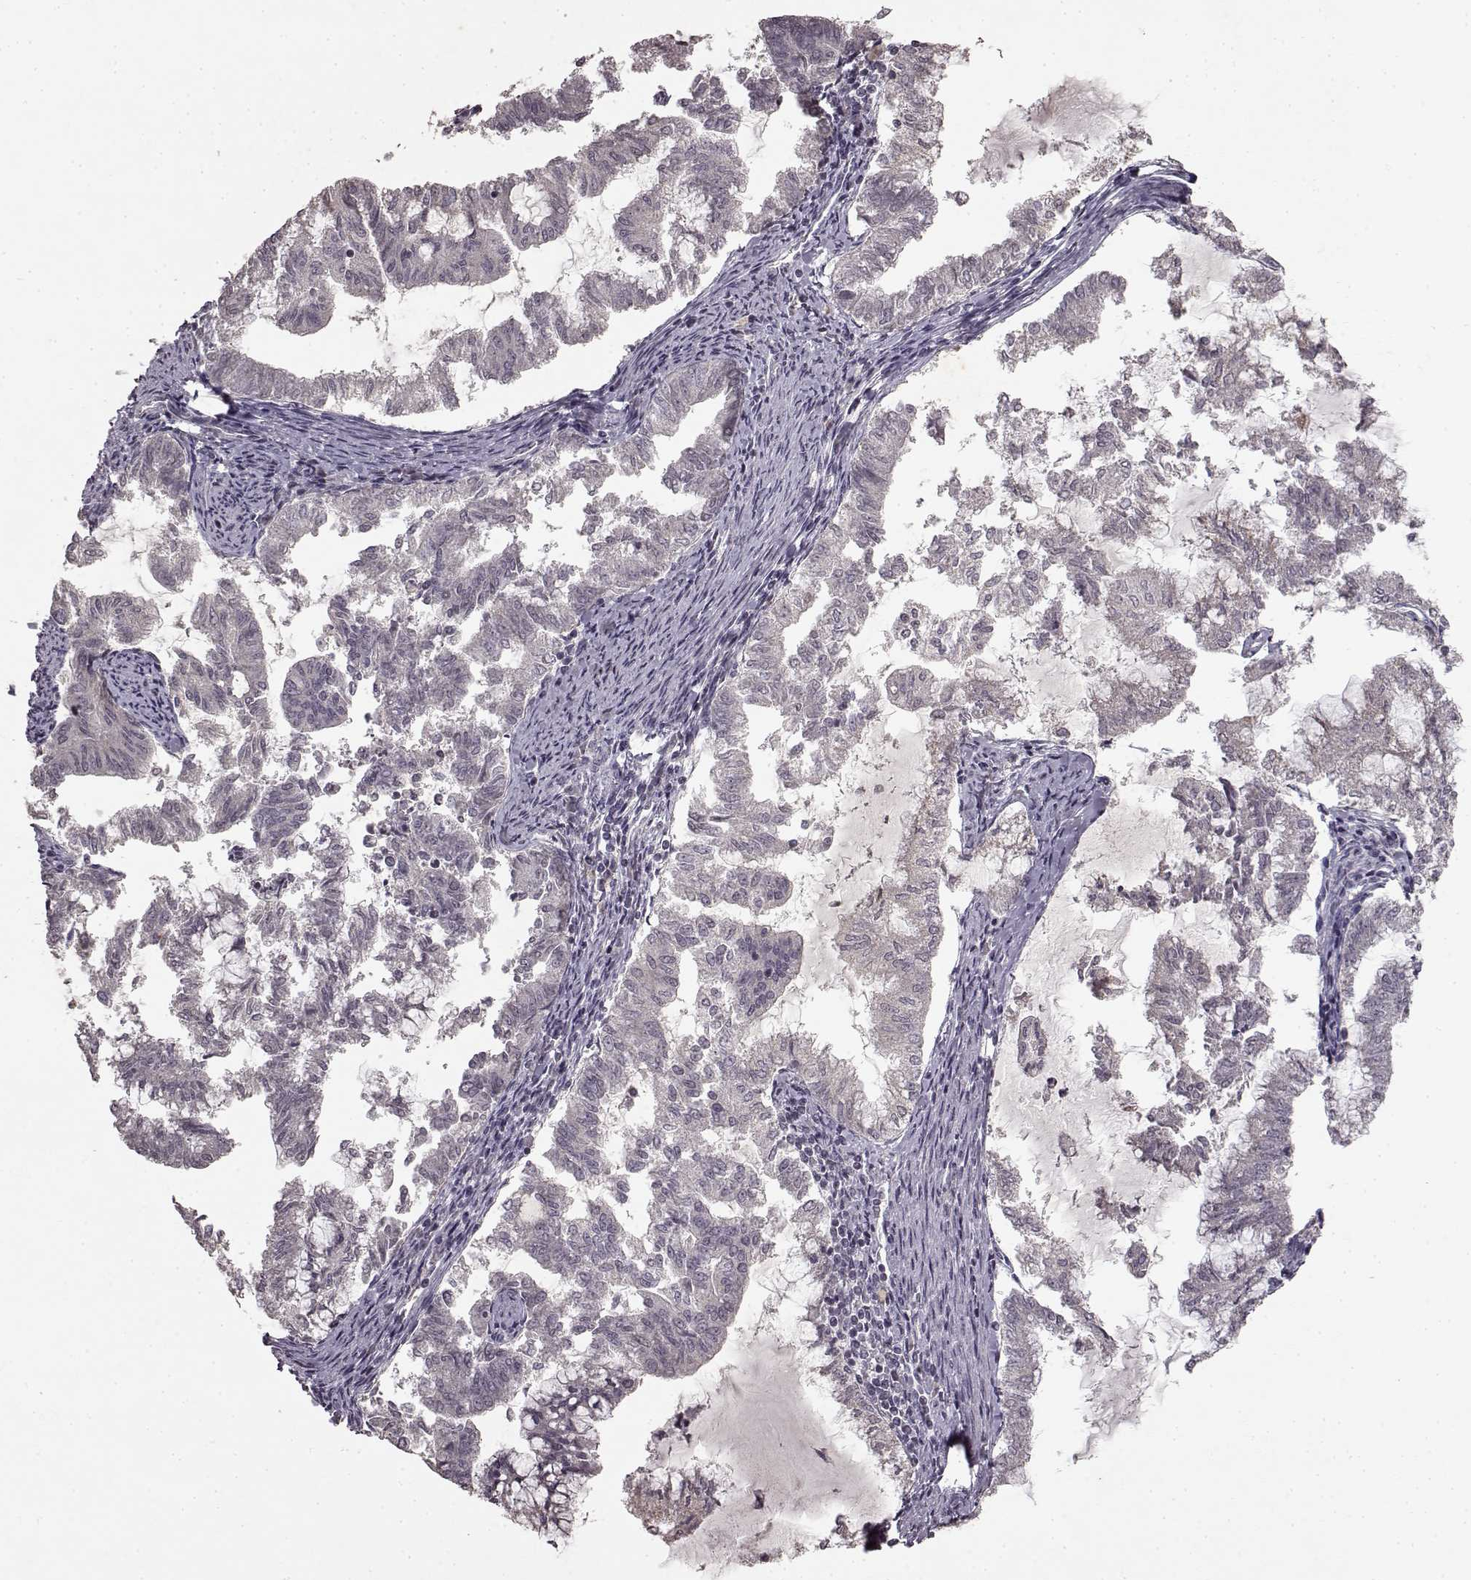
{"staining": {"intensity": "negative", "quantity": "none", "location": "none"}, "tissue": "endometrial cancer", "cell_type": "Tumor cells", "image_type": "cancer", "snomed": [{"axis": "morphology", "description": "Adenocarcinoma, NOS"}, {"axis": "topography", "description": "Endometrium"}], "caption": "Photomicrograph shows no significant protein positivity in tumor cells of endometrial cancer (adenocarcinoma).", "gene": "LHB", "patient": {"sex": "female", "age": 79}}